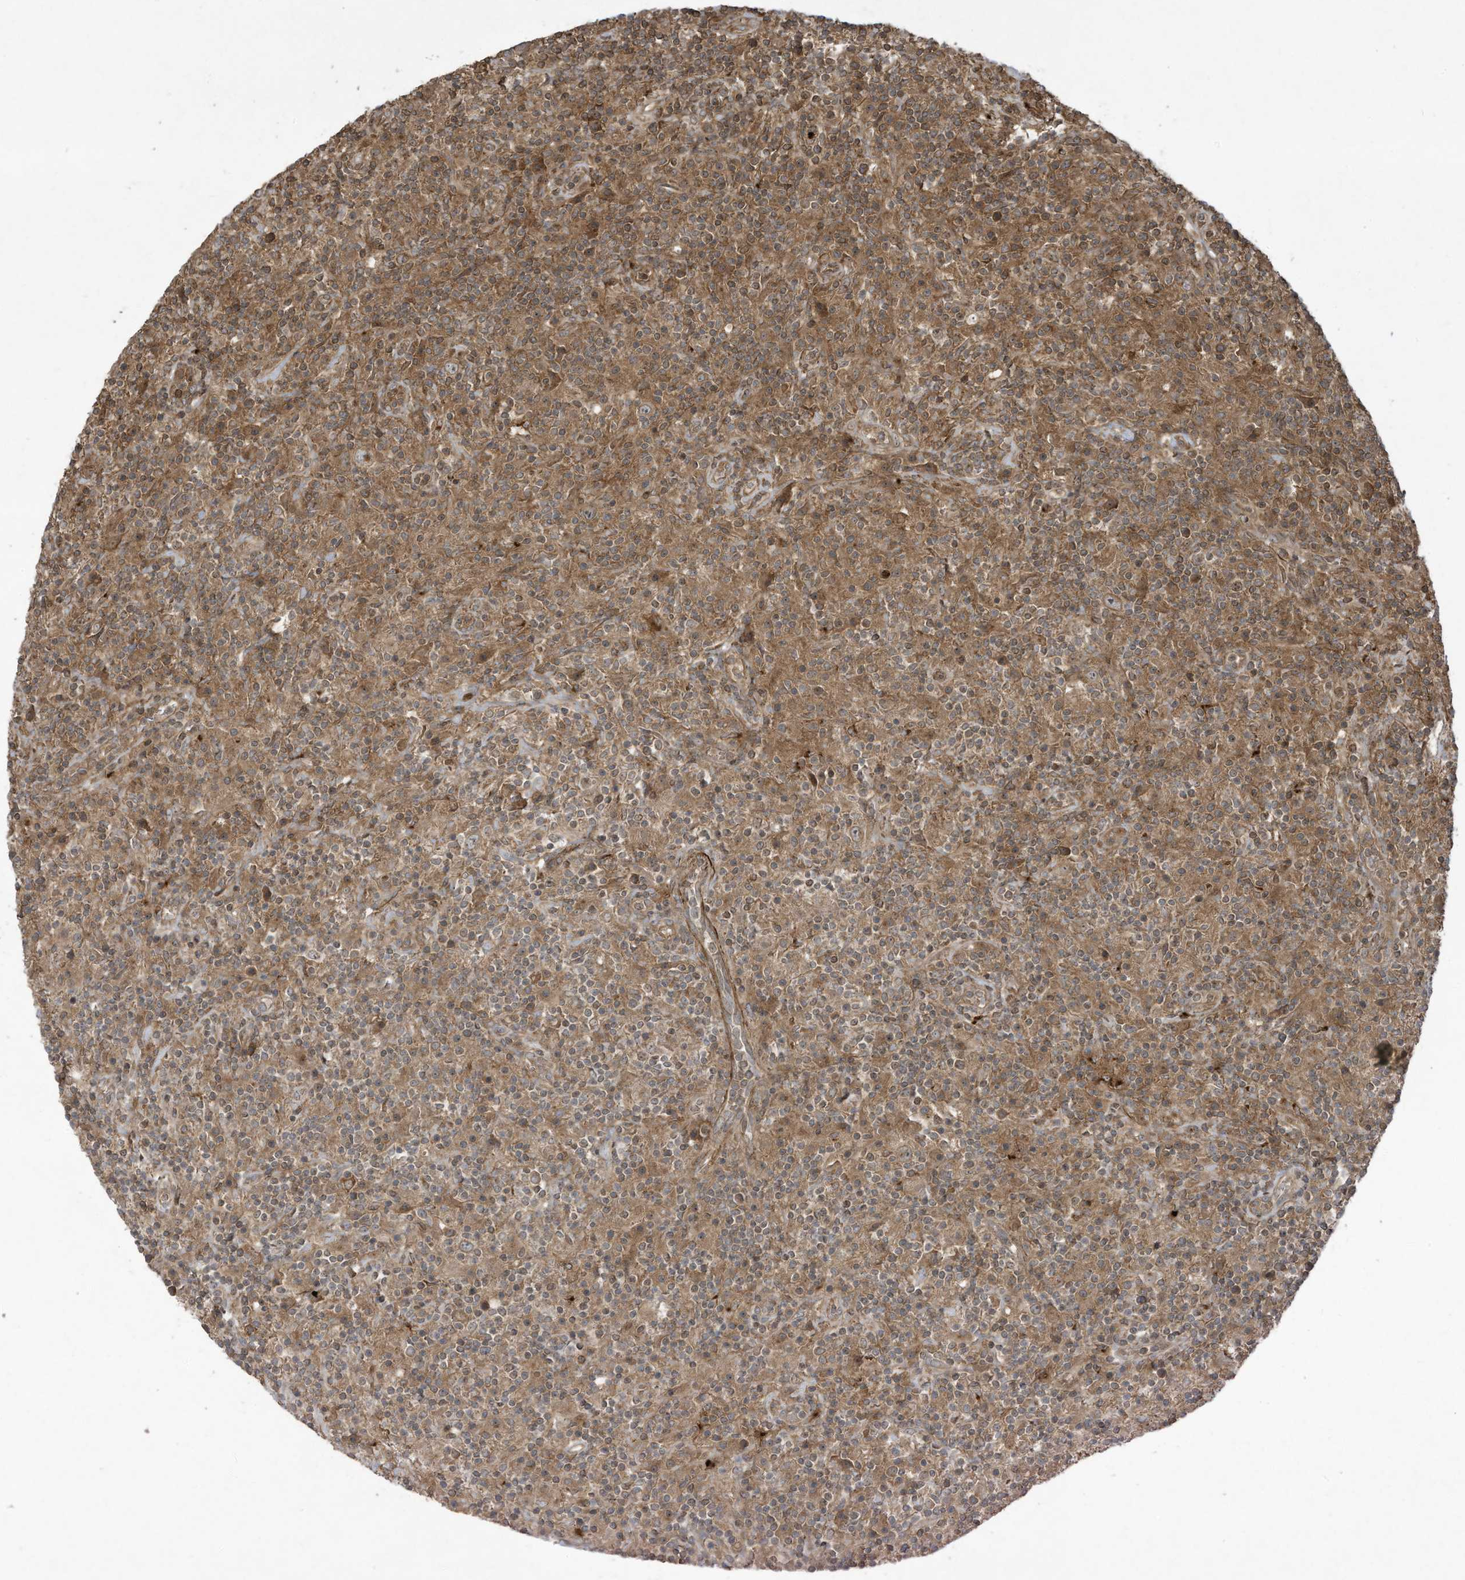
{"staining": {"intensity": "moderate", "quantity": ">75%", "location": "cytoplasmic/membranous"}, "tissue": "lymphoma", "cell_type": "Tumor cells", "image_type": "cancer", "snomed": [{"axis": "morphology", "description": "Hodgkin's disease, NOS"}, {"axis": "topography", "description": "Lymph node"}], "caption": "This micrograph displays immunohistochemistry staining of lymphoma, with medium moderate cytoplasmic/membranous expression in about >75% of tumor cells.", "gene": "DDIT4", "patient": {"sex": "male", "age": 70}}